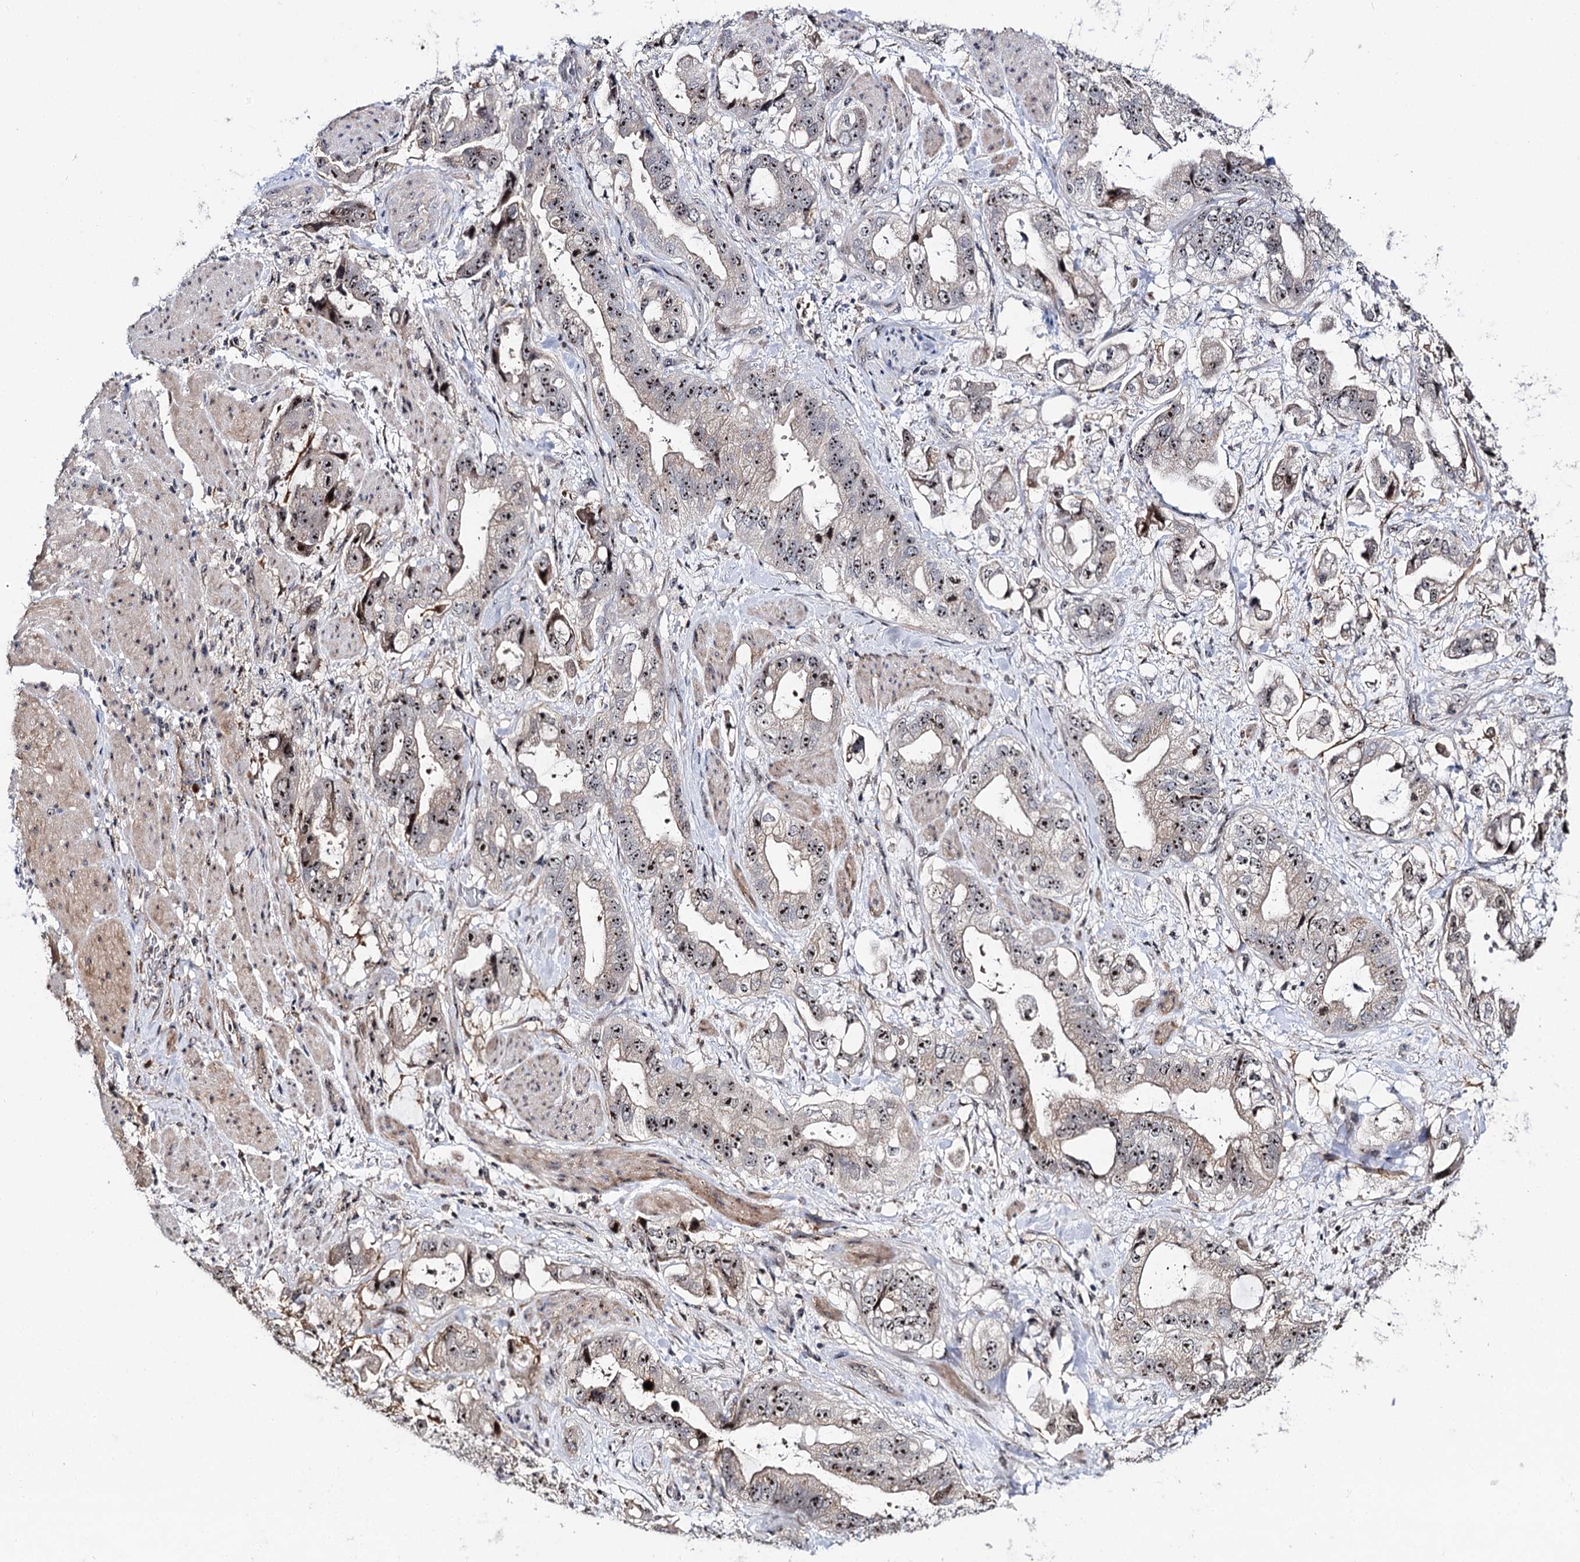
{"staining": {"intensity": "moderate", "quantity": "25%-75%", "location": "nuclear"}, "tissue": "stomach cancer", "cell_type": "Tumor cells", "image_type": "cancer", "snomed": [{"axis": "morphology", "description": "Adenocarcinoma, NOS"}, {"axis": "topography", "description": "Stomach"}], "caption": "Tumor cells reveal medium levels of moderate nuclear positivity in about 25%-75% of cells in human stomach cancer (adenocarcinoma). (IHC, brightfield microscopy, high magnification).", "gene": "SUPT20H", "patient": {"sex": "male", "age": 62}}